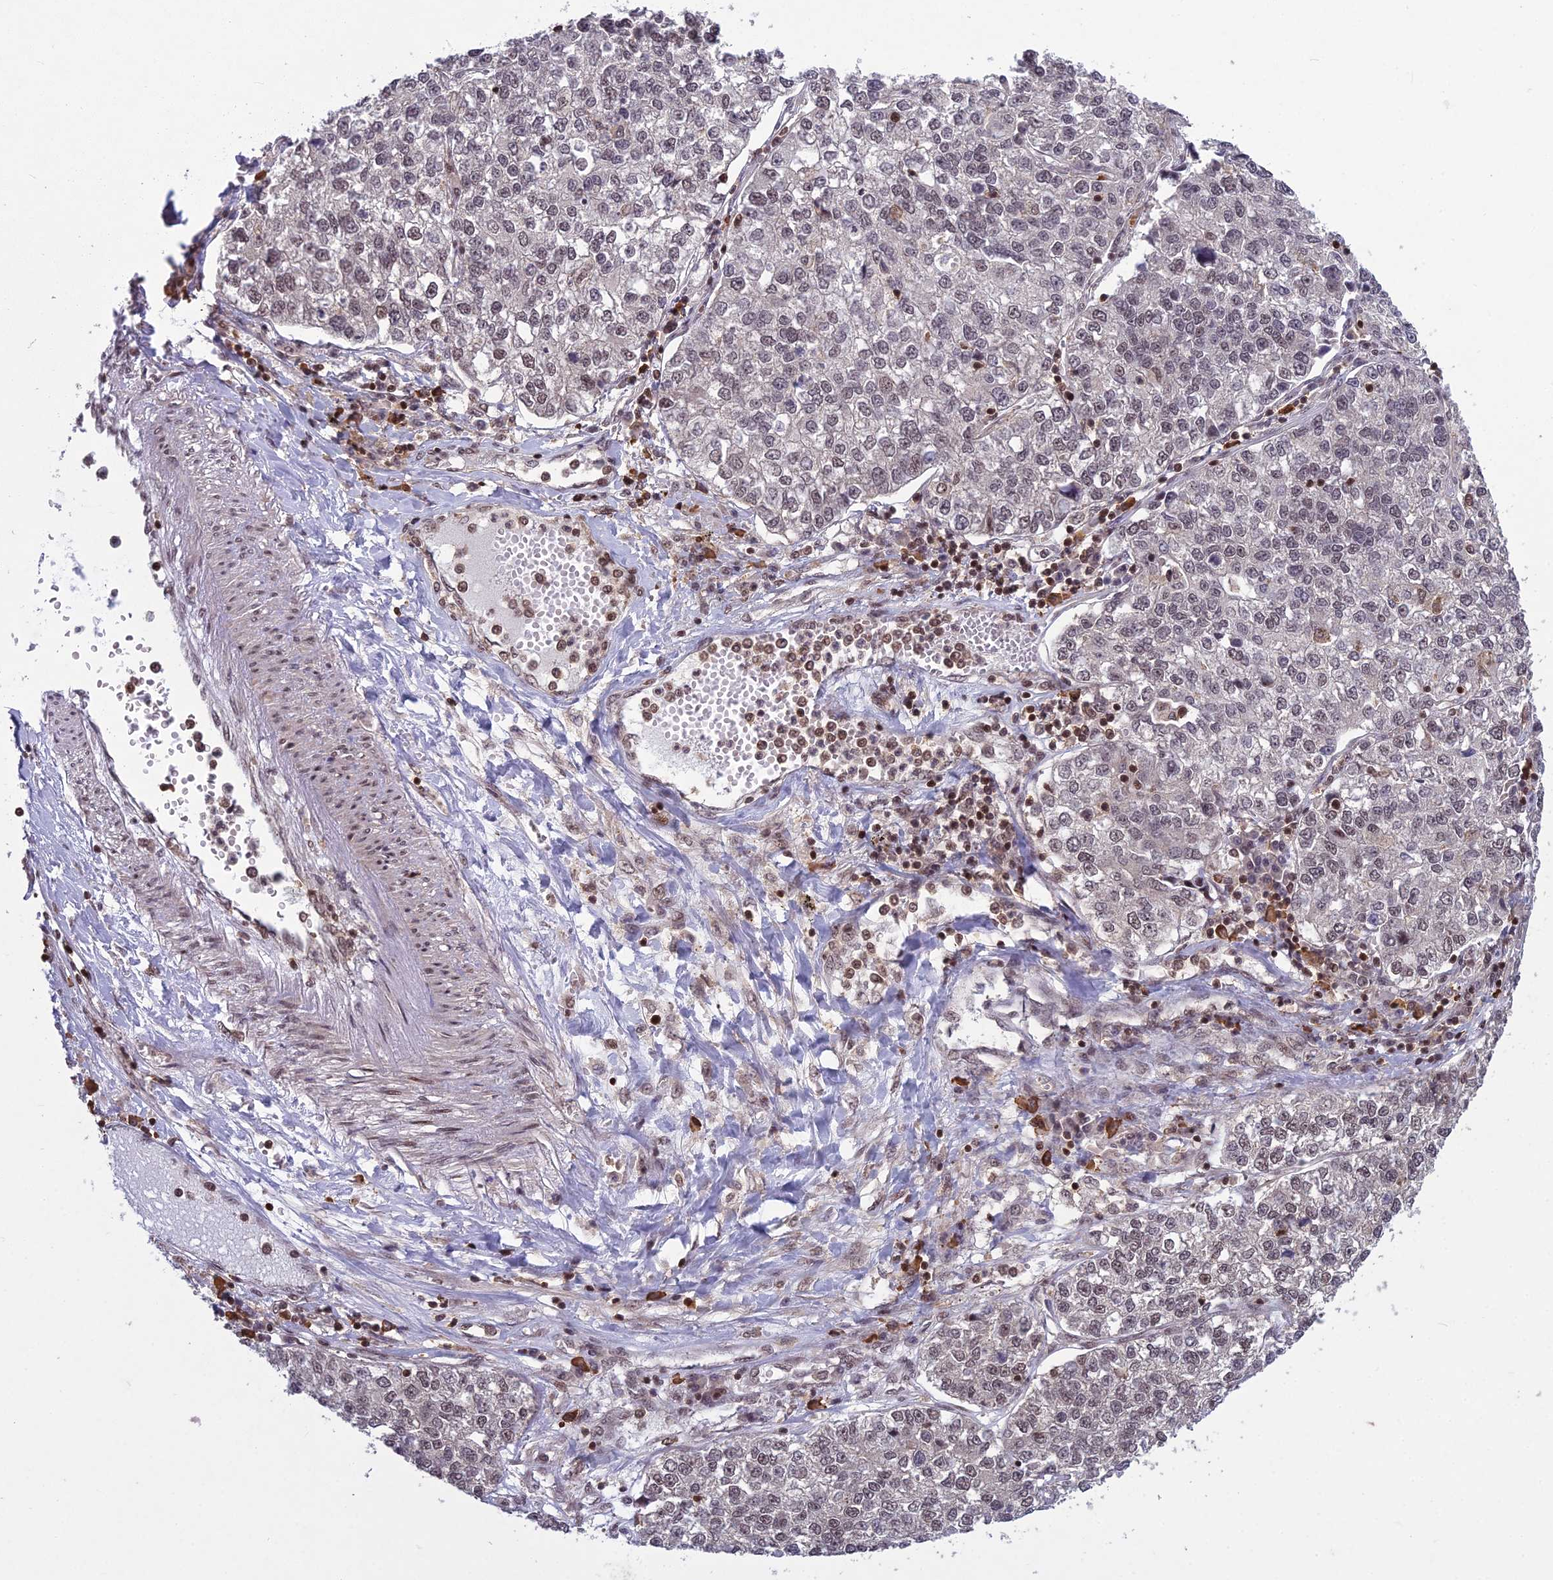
{"staining": {"intensity": "weak", "quantity": "25%-75%", "location": "nuclear"}, "tissue": "lung cancer", "cell_type": "Tumor cells", "image_type": "cancer", "snomed": [{"axis": "morphology", "description": "Adenocarcinoma, NOS"}, {"axis": "topography", "description": "Lung"}], "caption": "Lung cancer (adenocarcinoma) stained for a protein displays weak nuclear positivity in tumor cells.", "gene": "GMEB1", "patient": {"sex": "male", "age": 49}}